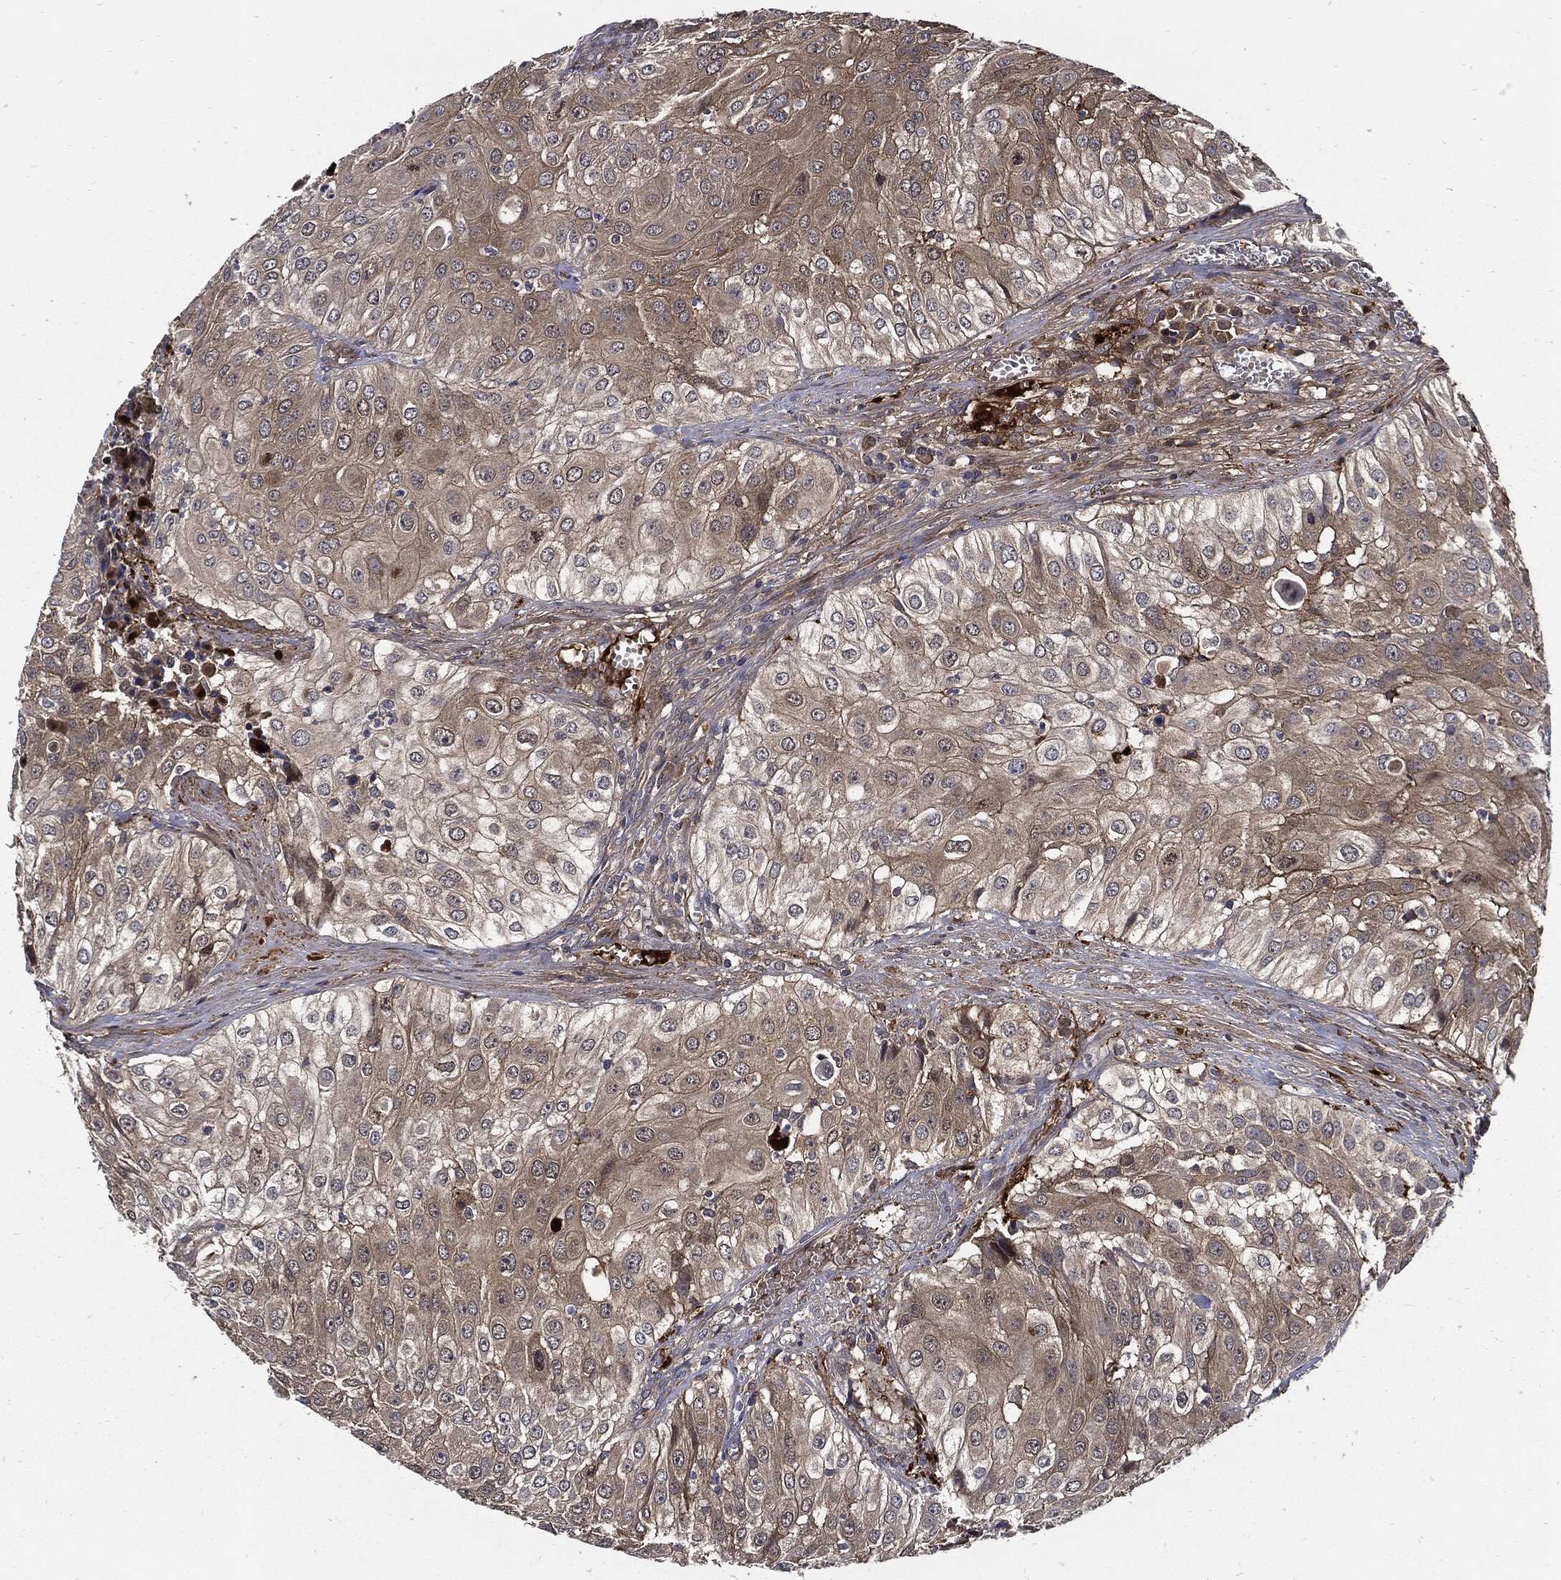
{"staining": {"intensity": "weak", "quantity": "25%-75%", "location": "cytoplasmic/membranous"}, "tissue": "urothelial cancer", "cell_type": "Tumor cells", "image_type": "cancer", "snomed": [{"axis": "morphology", "description": "Urothelial carcinoma, High grade"}, {"axis": "topography", "description": "Urinary bladder"}], "caption": "Weak cytoplasmic/membranous staining for a protein is identified in about 25%-75% of tumor cells of urothelial cancer using immunohistochemistry (IHC).", "gene": "CLU", "patient": {"sex": "female", "age": 79}}